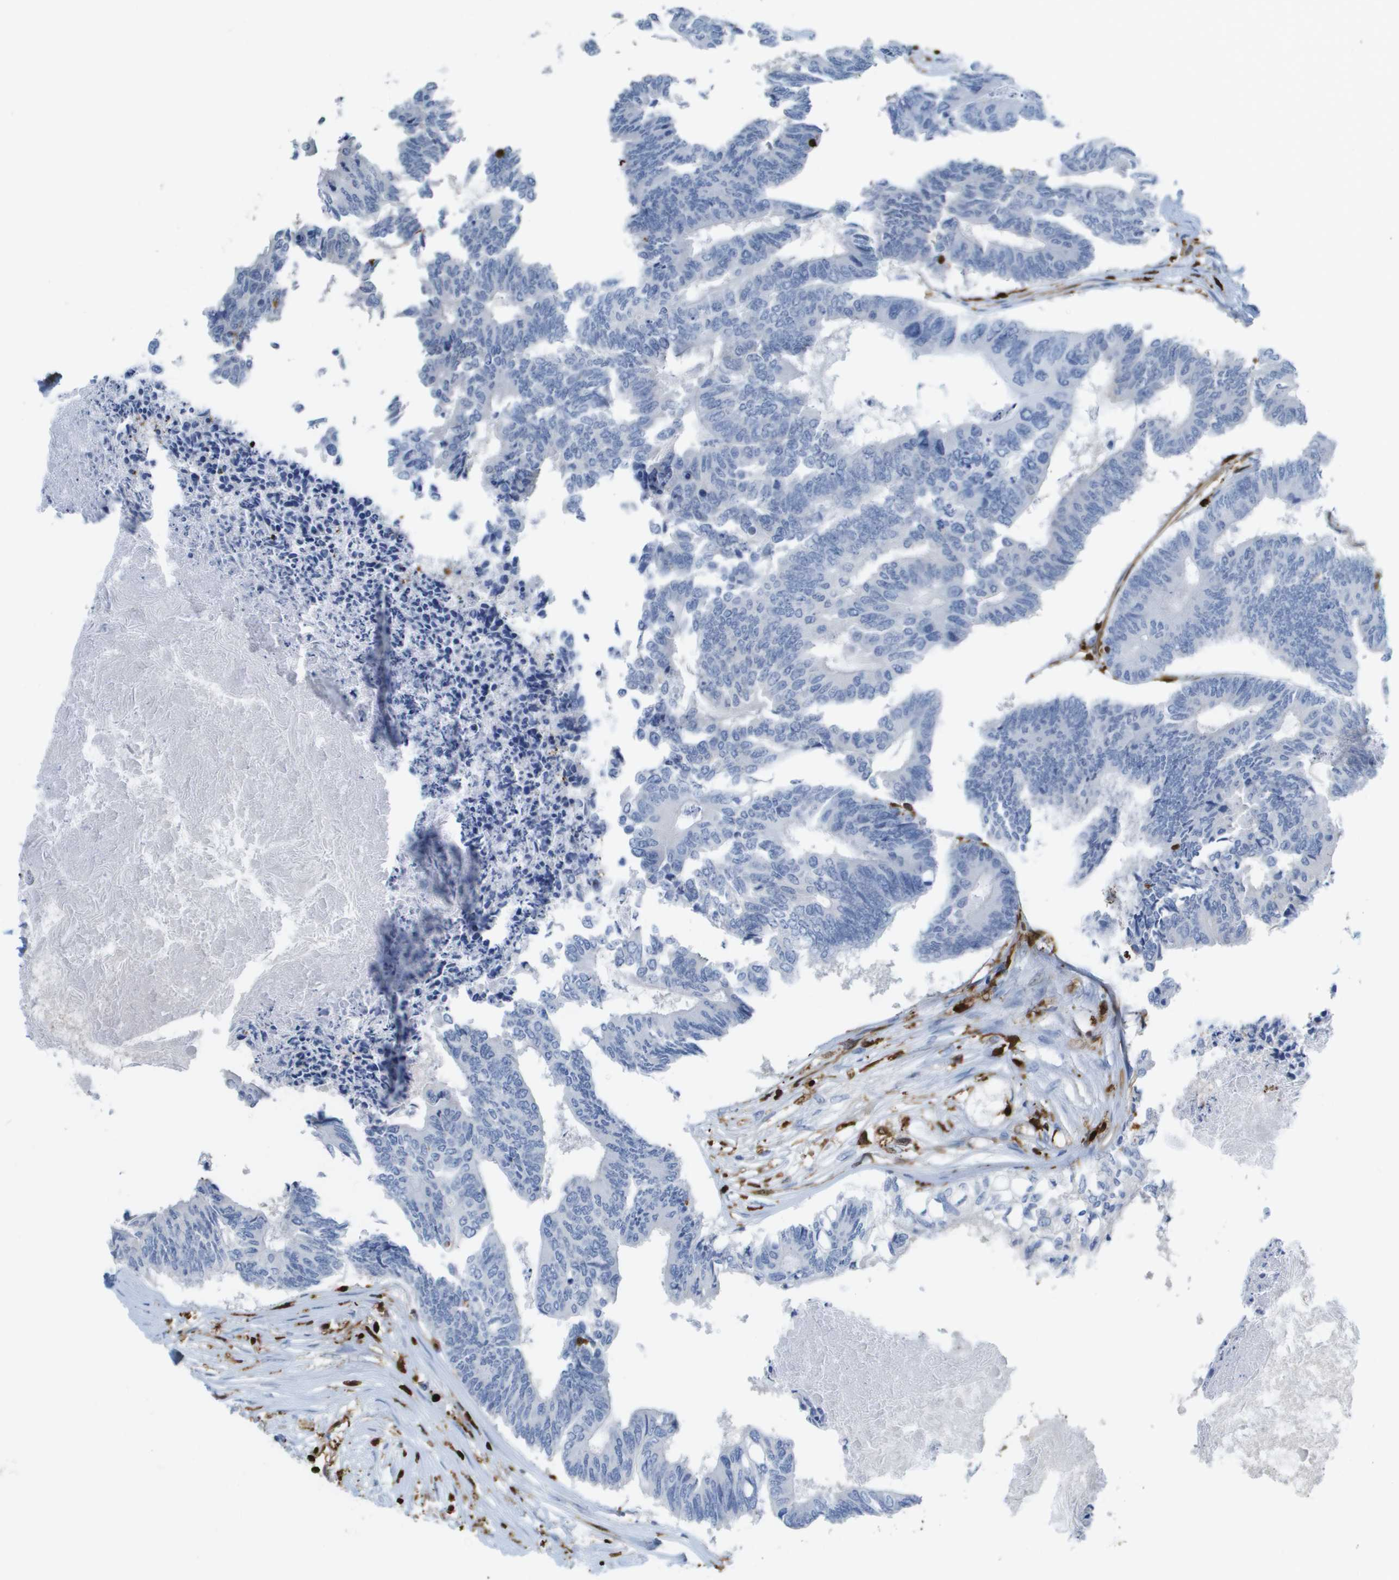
{"staining": {"intensity": "negative", "quantity": "none", "location": "none"}, "tissue": "colorectal cancer", "cell_type": "Tumor cells", "image_type": "cancer", "snomed": [{"axis": "morphology", "description": "Adenocarcinoma, NOS"}, {"axis": "topography", "description": "Rectum"}], "caption": "This is an immunohistochemistry (IHC) histopathology image of colorectal adenocarcinoma. There is no expression in tumor cells.", "gene": "DOCK5", "patient": {"sex": "male", "age": 63}}